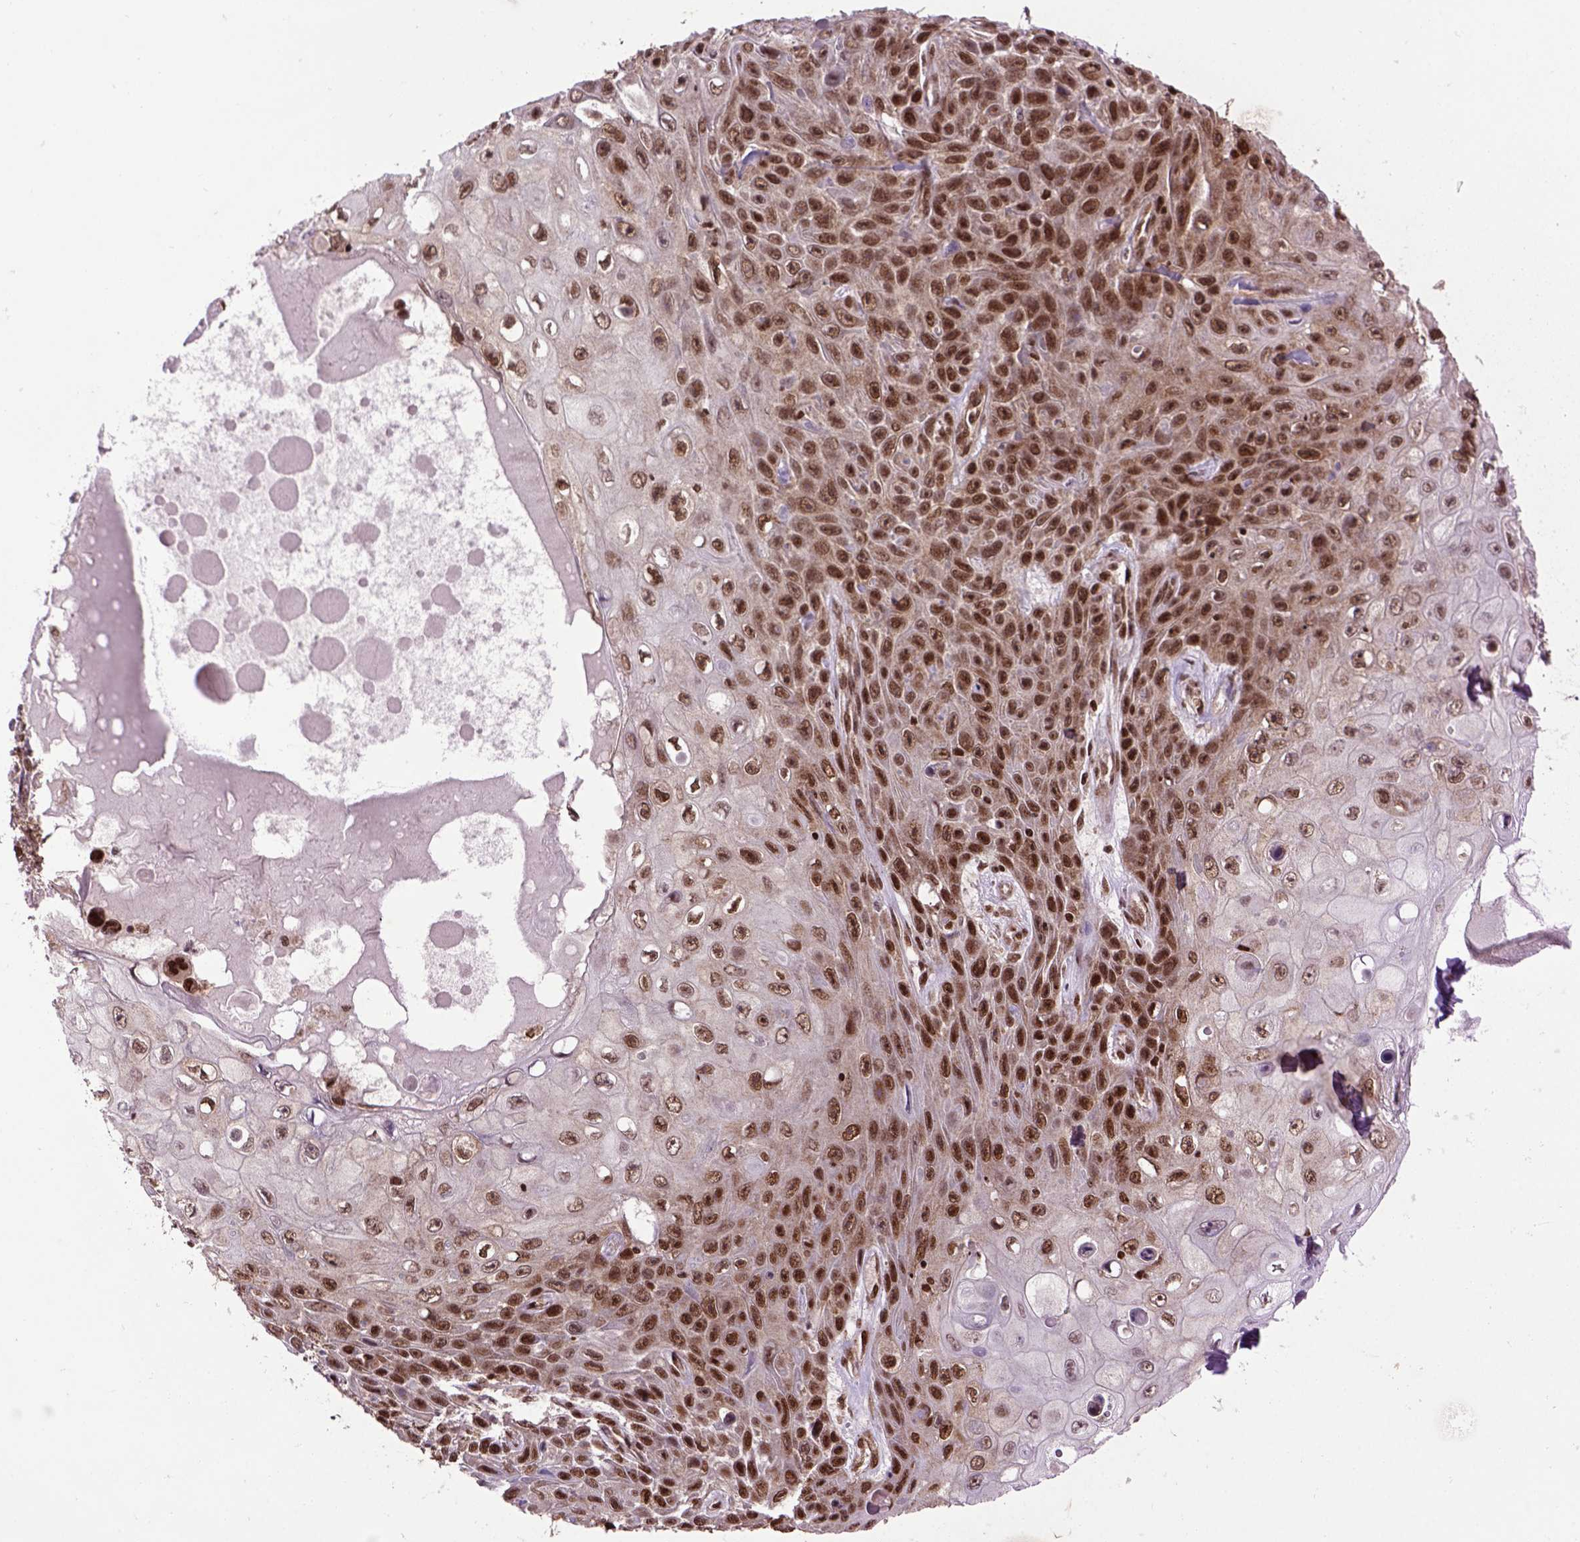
{"staining": {"intensity": "strong", "quantity": ">75%", "location": "nuclear"}, "tissue": "skin cancer", "cell_type": "Tumor cells", "image_type": "cancer", "snomed": [{"axis": "morphology", "description": "Squamous cell carcinoma, NOS"}, {"axis": "topography", "description": "Skin"}], "caption": "Tumor cells exhibit strong nuclear staining in approximately >75% of cells in skin cancer (squamous cell carcinoma).", "gene": "CELF1", "patient": {"sex": "male", "age": 82}}